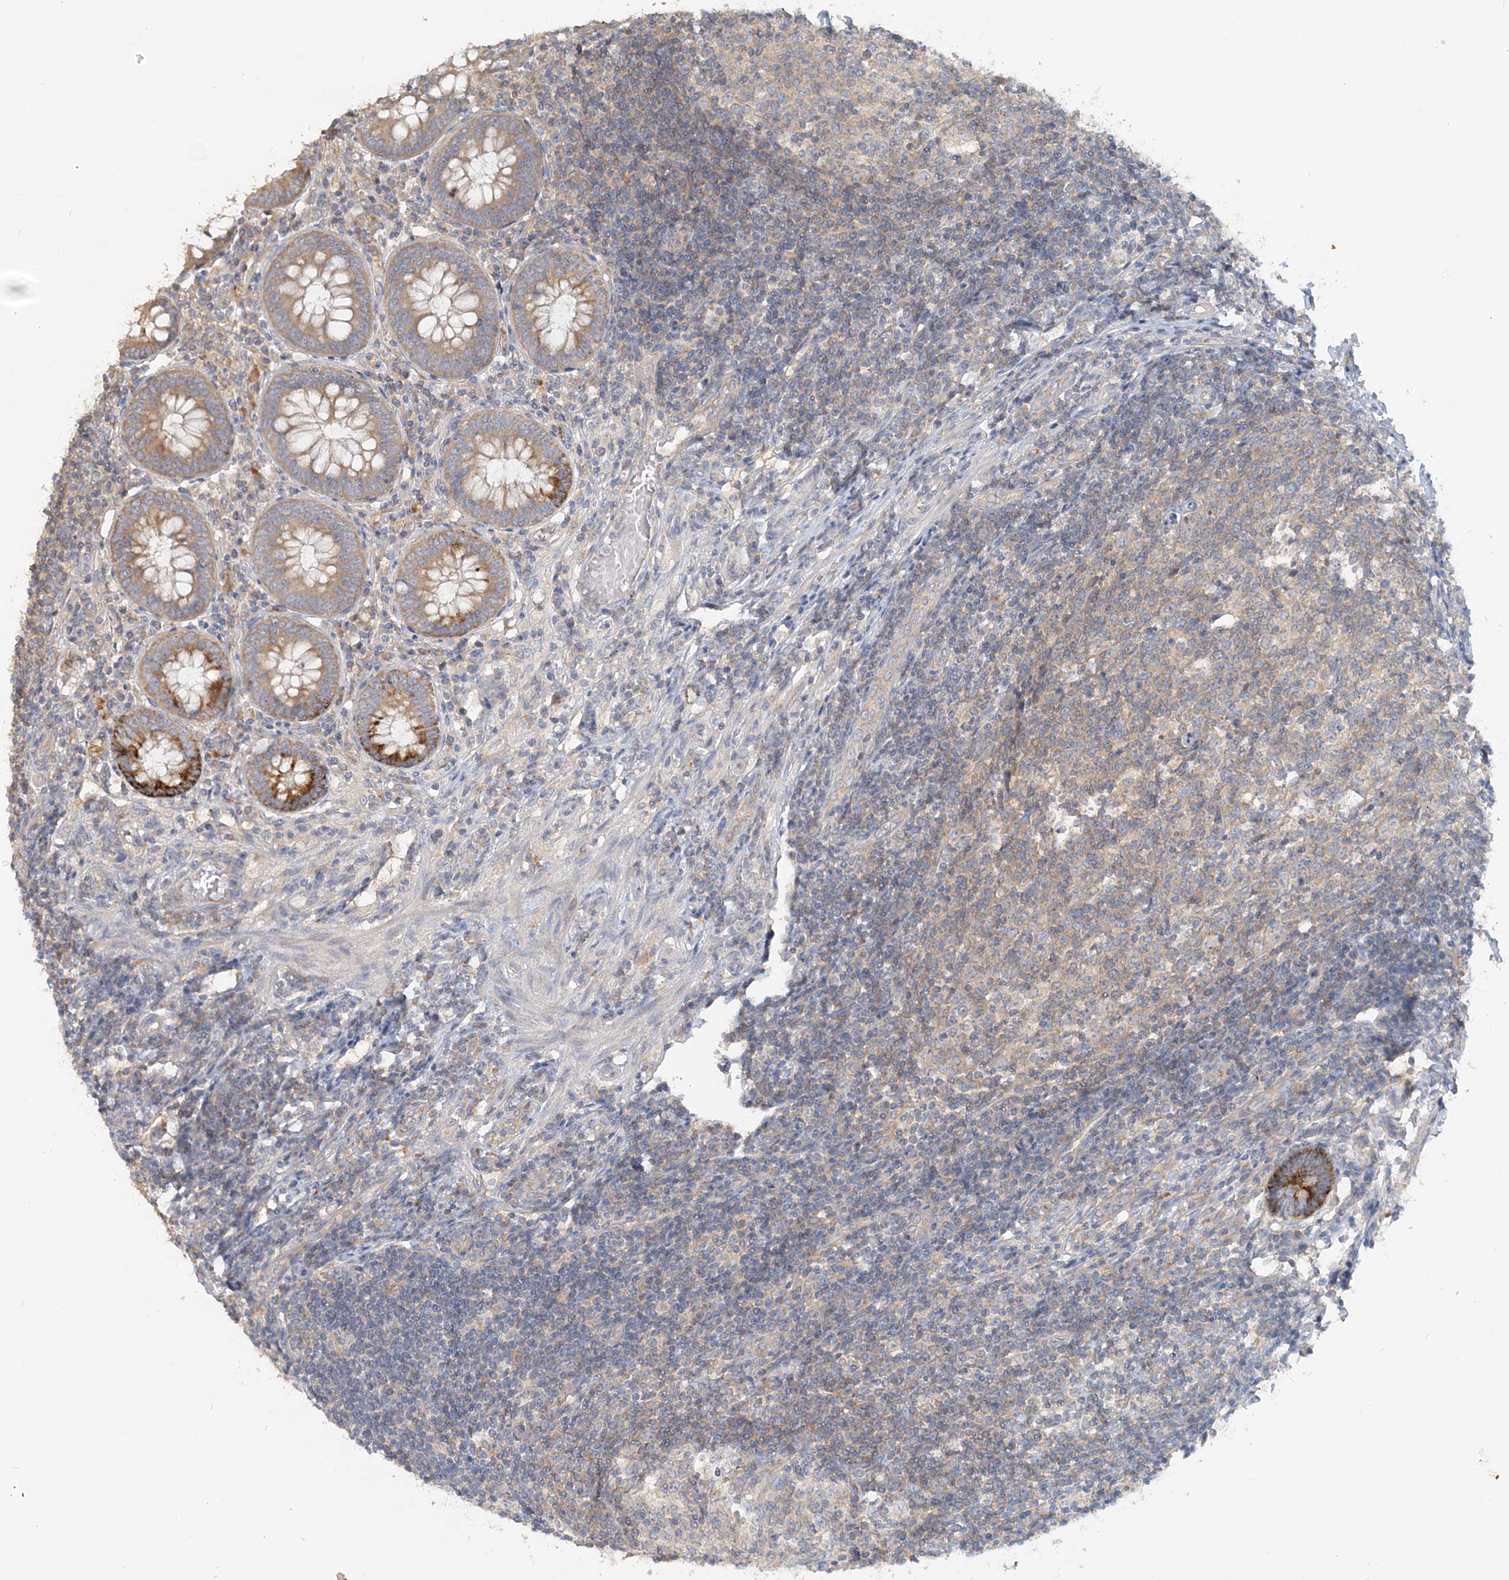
{"staining": {"intensity": "moderate", "quantity": "25%-75%", "location": "cytoplasmic/membranous"}, "tissue": "appendix", "cell_type": "Glandular cells", "image_type": "normal", "snomed": [{"axis": "morphology", "description": "Normal tissue, NOS"}, {"axis": "topography", "description": "Appendix"}], "caption": "The photomicrograph displays a brown stain indicating the presence of a protein in the cytoplasmic/membranous of glandular cells in appendix.", "gene": "TBC1D5", "patient": {"sex": "female", "age": 54}}